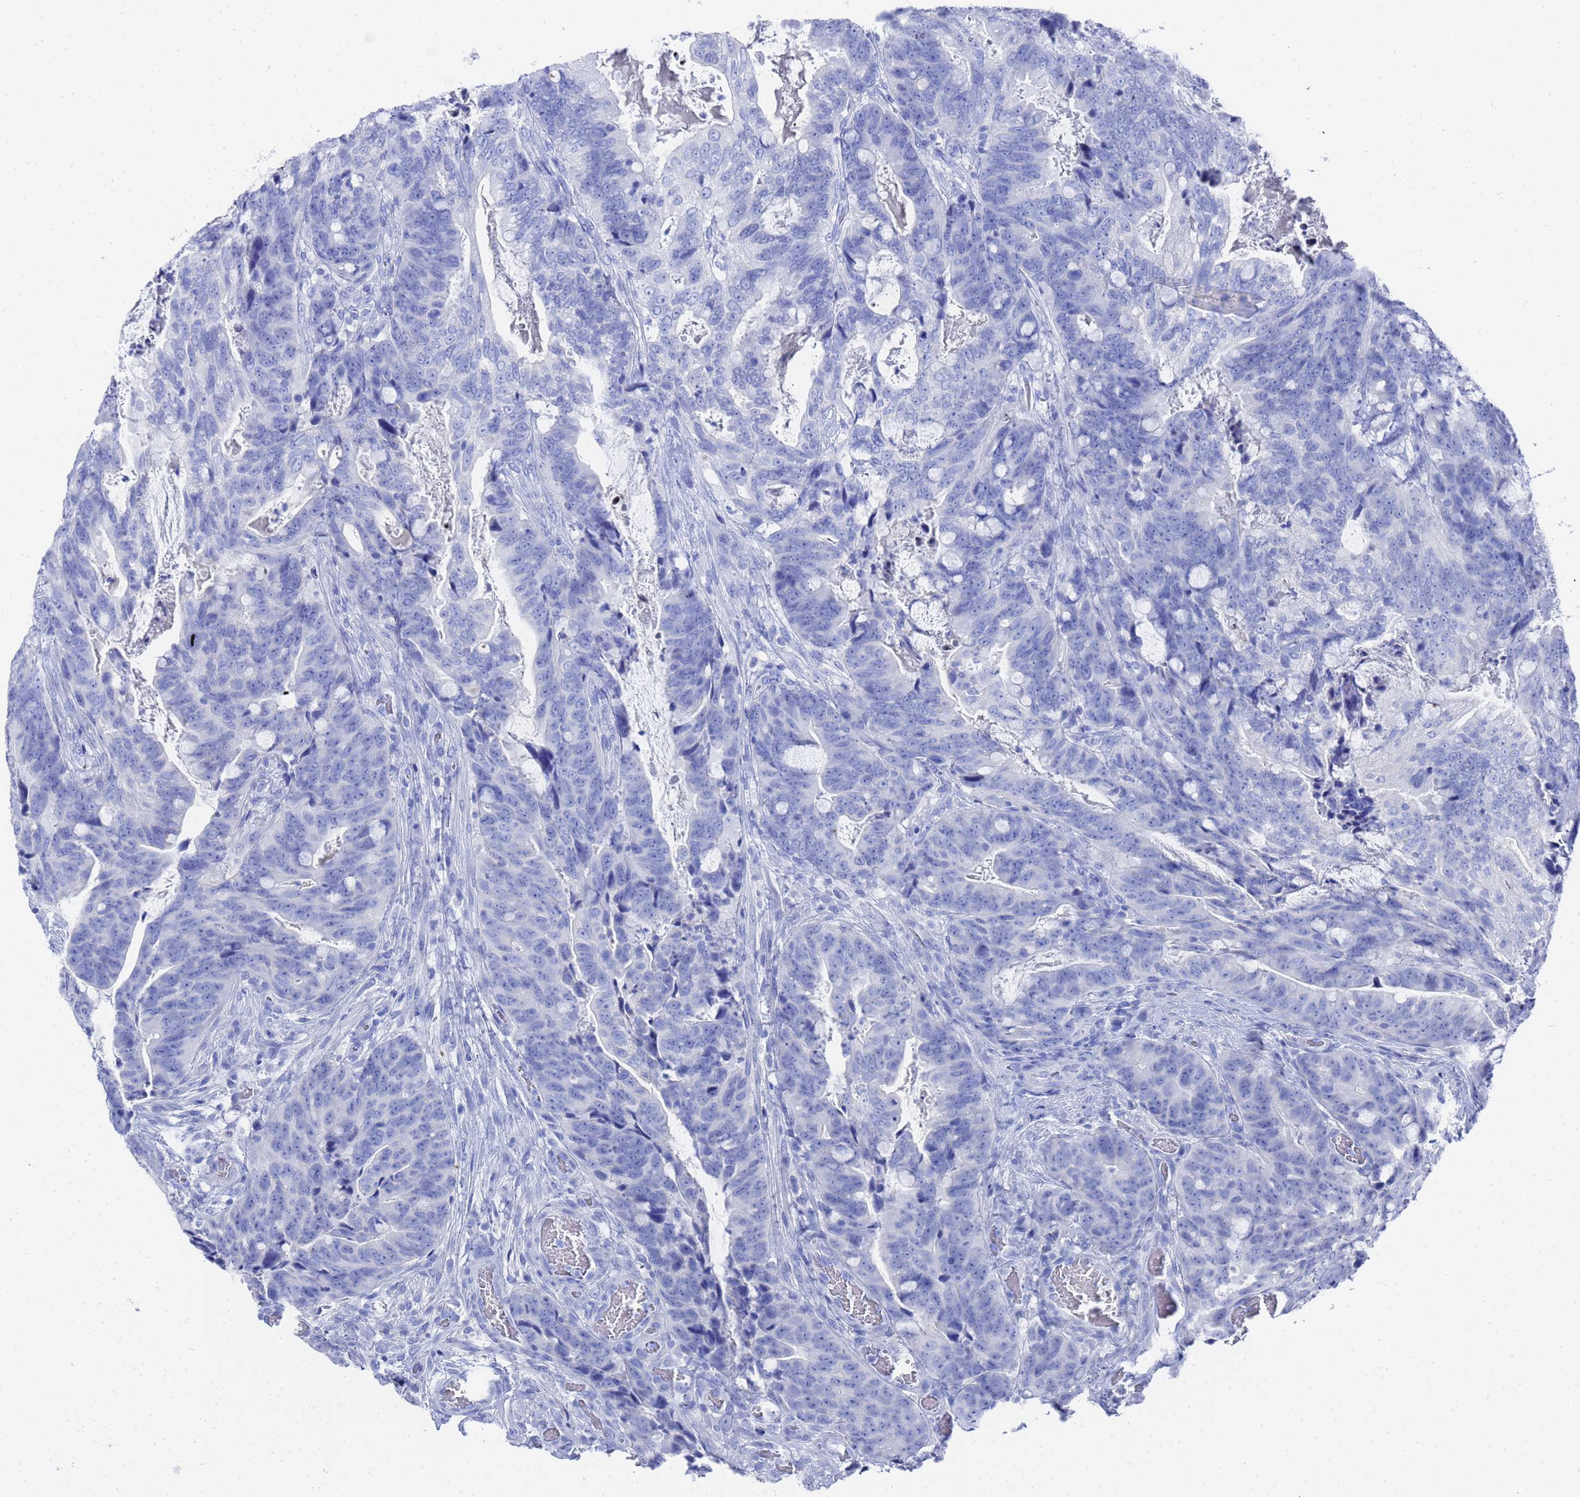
{"staining": {"intensity": "negative", "quantity": "none", "location": "none"}, "tissue": "colorectal cancer", "cell_type": "Tumor cells", "image_type": "cancer", "snomed": [{"axis": "morphology", "description": "Adenocarcinoma, NOS"}, {"axis": "topography", "description": "Colon"}], "caption": "Tumor cells show no significant staining in colorectal adenocarcinoma.", "gene": "GGT1", "patient": {"sex": "female", "age": 82}}